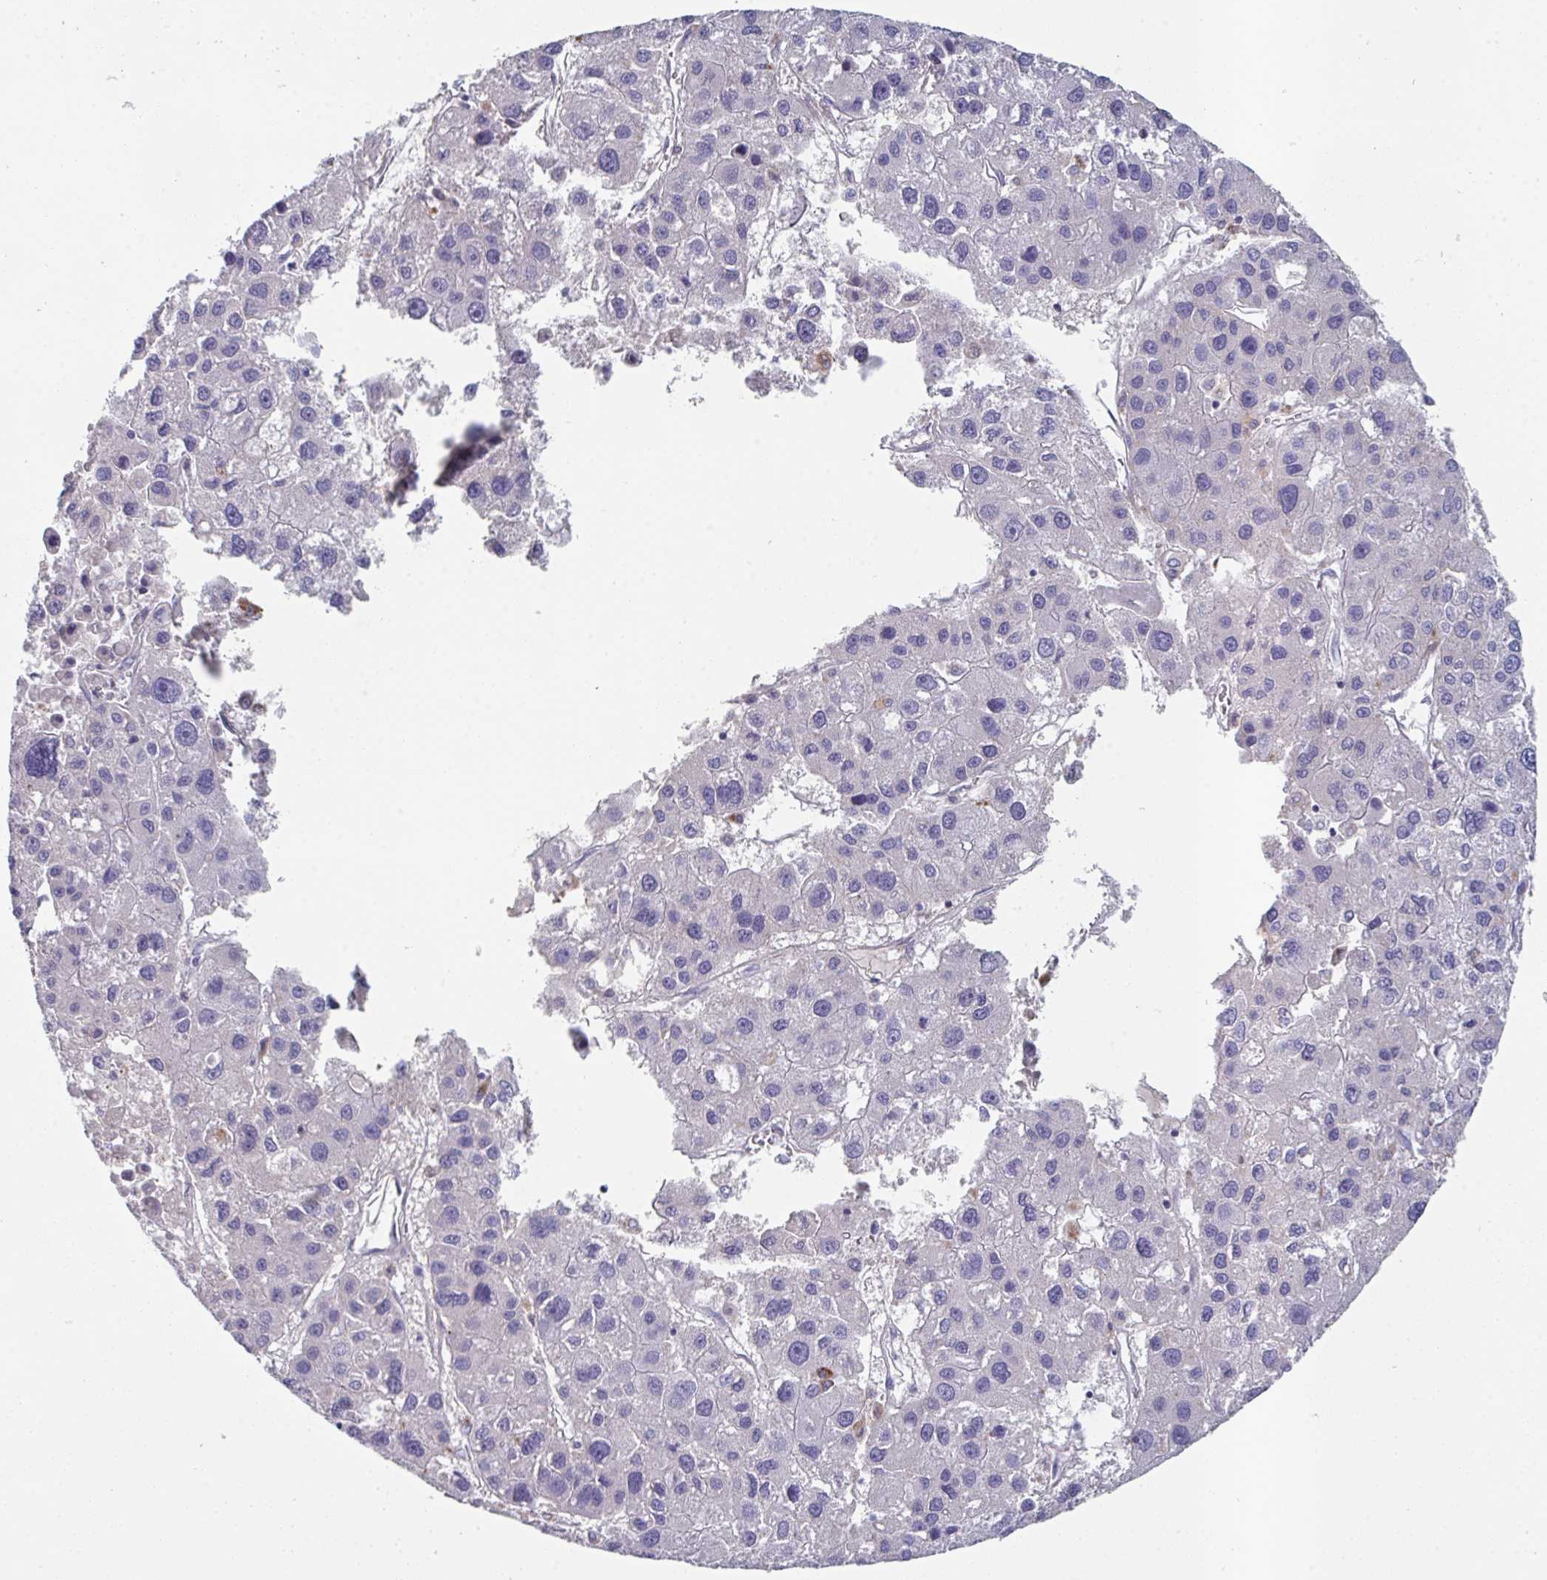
{"staining": {"intensity": "negative", "quantity": "none", "location": "none"}, "tissue": "liver cancer", "cell_type": "Tumor cells", "image_type": "cancer", "snomed": [{"axis": "morphology", "description": "Carcinoma, Hepatocellular, NOS"}, {"axis": "topography", "description": "Liver"}], "caption": "Tumor cells are negative for protein expression in human liver cancer. (Immunohistochemistry, brightfield microscopy, high magnification).", "gene": "HGFAC", "patient": {"sex": "male", "age": 73}}